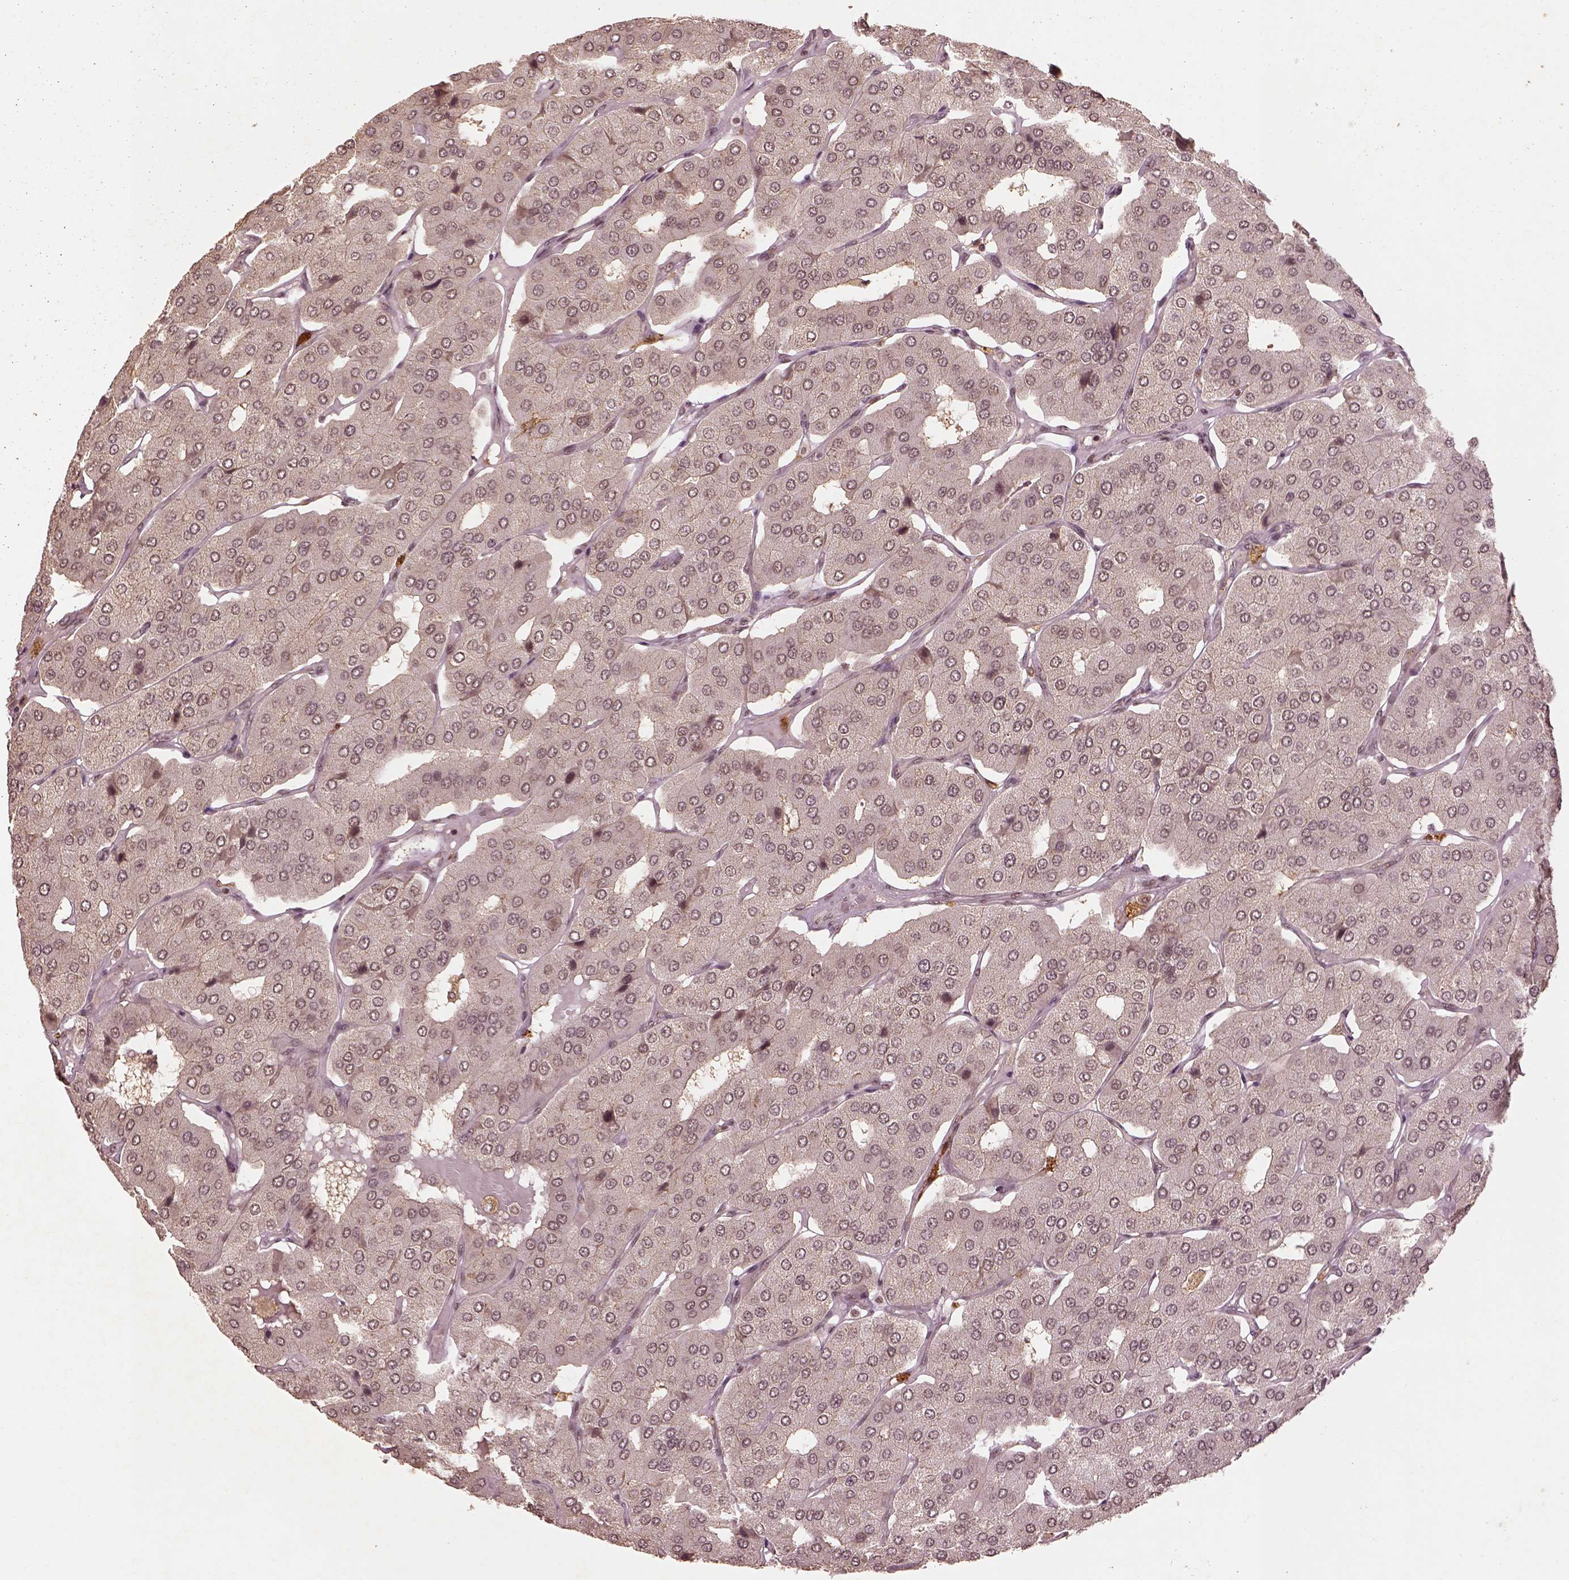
{"staining": {"intensity": "negative", "quantity": "none", "location": "none"}, "tissue": "parathyroid gland", "cell_type": "Glandular cells", "image_type": "normal", "snomed": [{"axis": "morphology", "description": "Normal tissue, NOS"}, {"axis": "morphology", "description": "Adenoma, NOS"}, {"axis": "topography", "description": "Parathyroid gland"}], "caption": "Glandular cells show no significant protein positivity in unremarkable parathyroid gland. Nuclei are stained in blue.", "gene": "BRD9", "patient": {"sex": "female", "age": 86}}